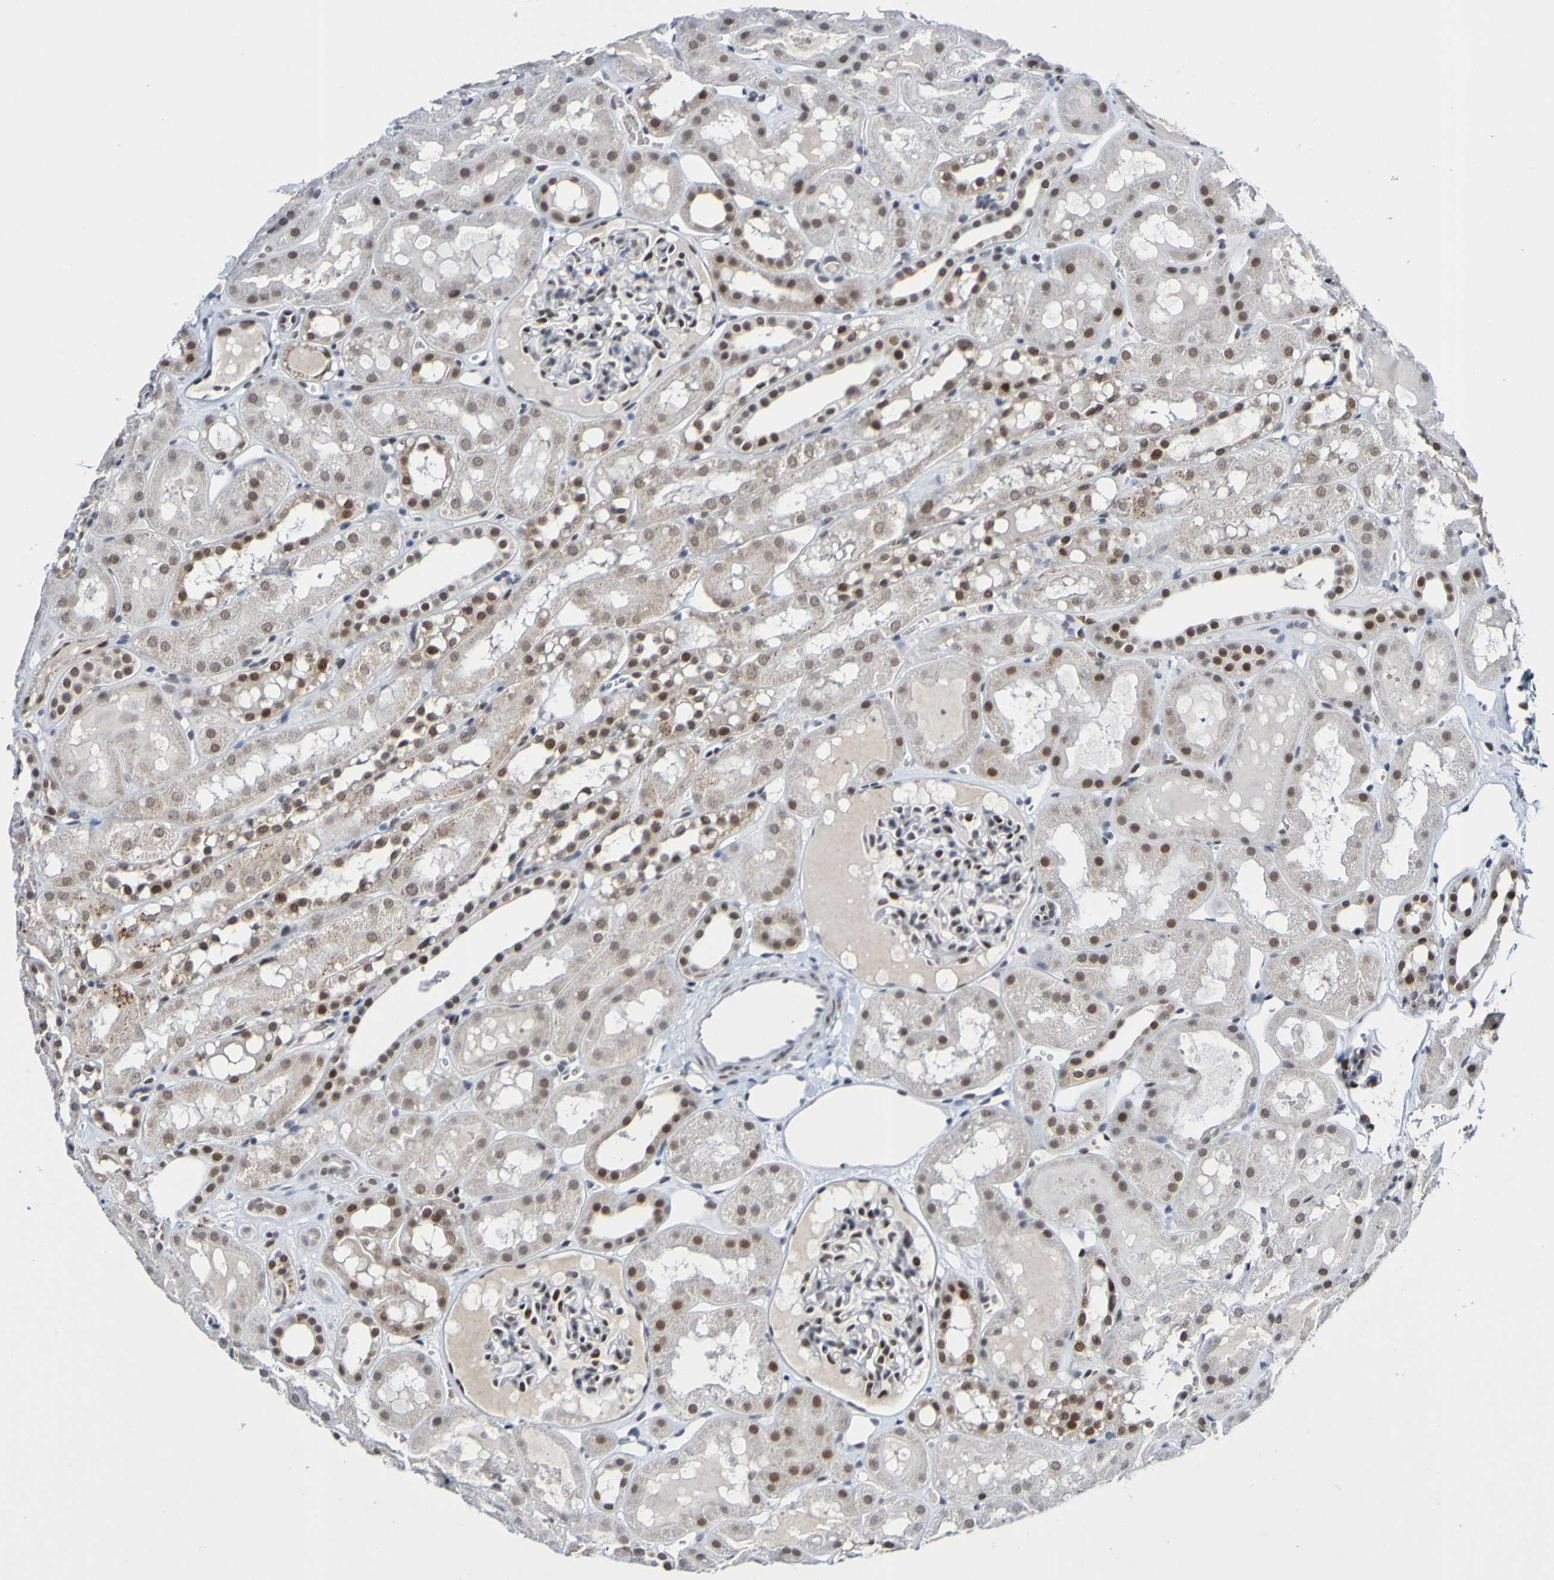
{"staining": {"intensity": "moderate", "quantity": "25%-75%", "location": "nuclear"}, "tissue": "kidney", "cell_type": "Cells in glomeruli", "image_type": "normal", "snomed": [{"axis": "morphology", "description": "Normal tissue, NOS"}, {"axis": "topography", "description": "Kidney"}, {"axis": "topography", "description": "Urinary bladder"}], "caption": "Cells in glomeruli demonstrate medium levels of moderate nuclear staining in about 25%-75% of cells in unremarkable kidney.", "gene": "PCGF1", "patient": {"sex": "male", "age": 16}}